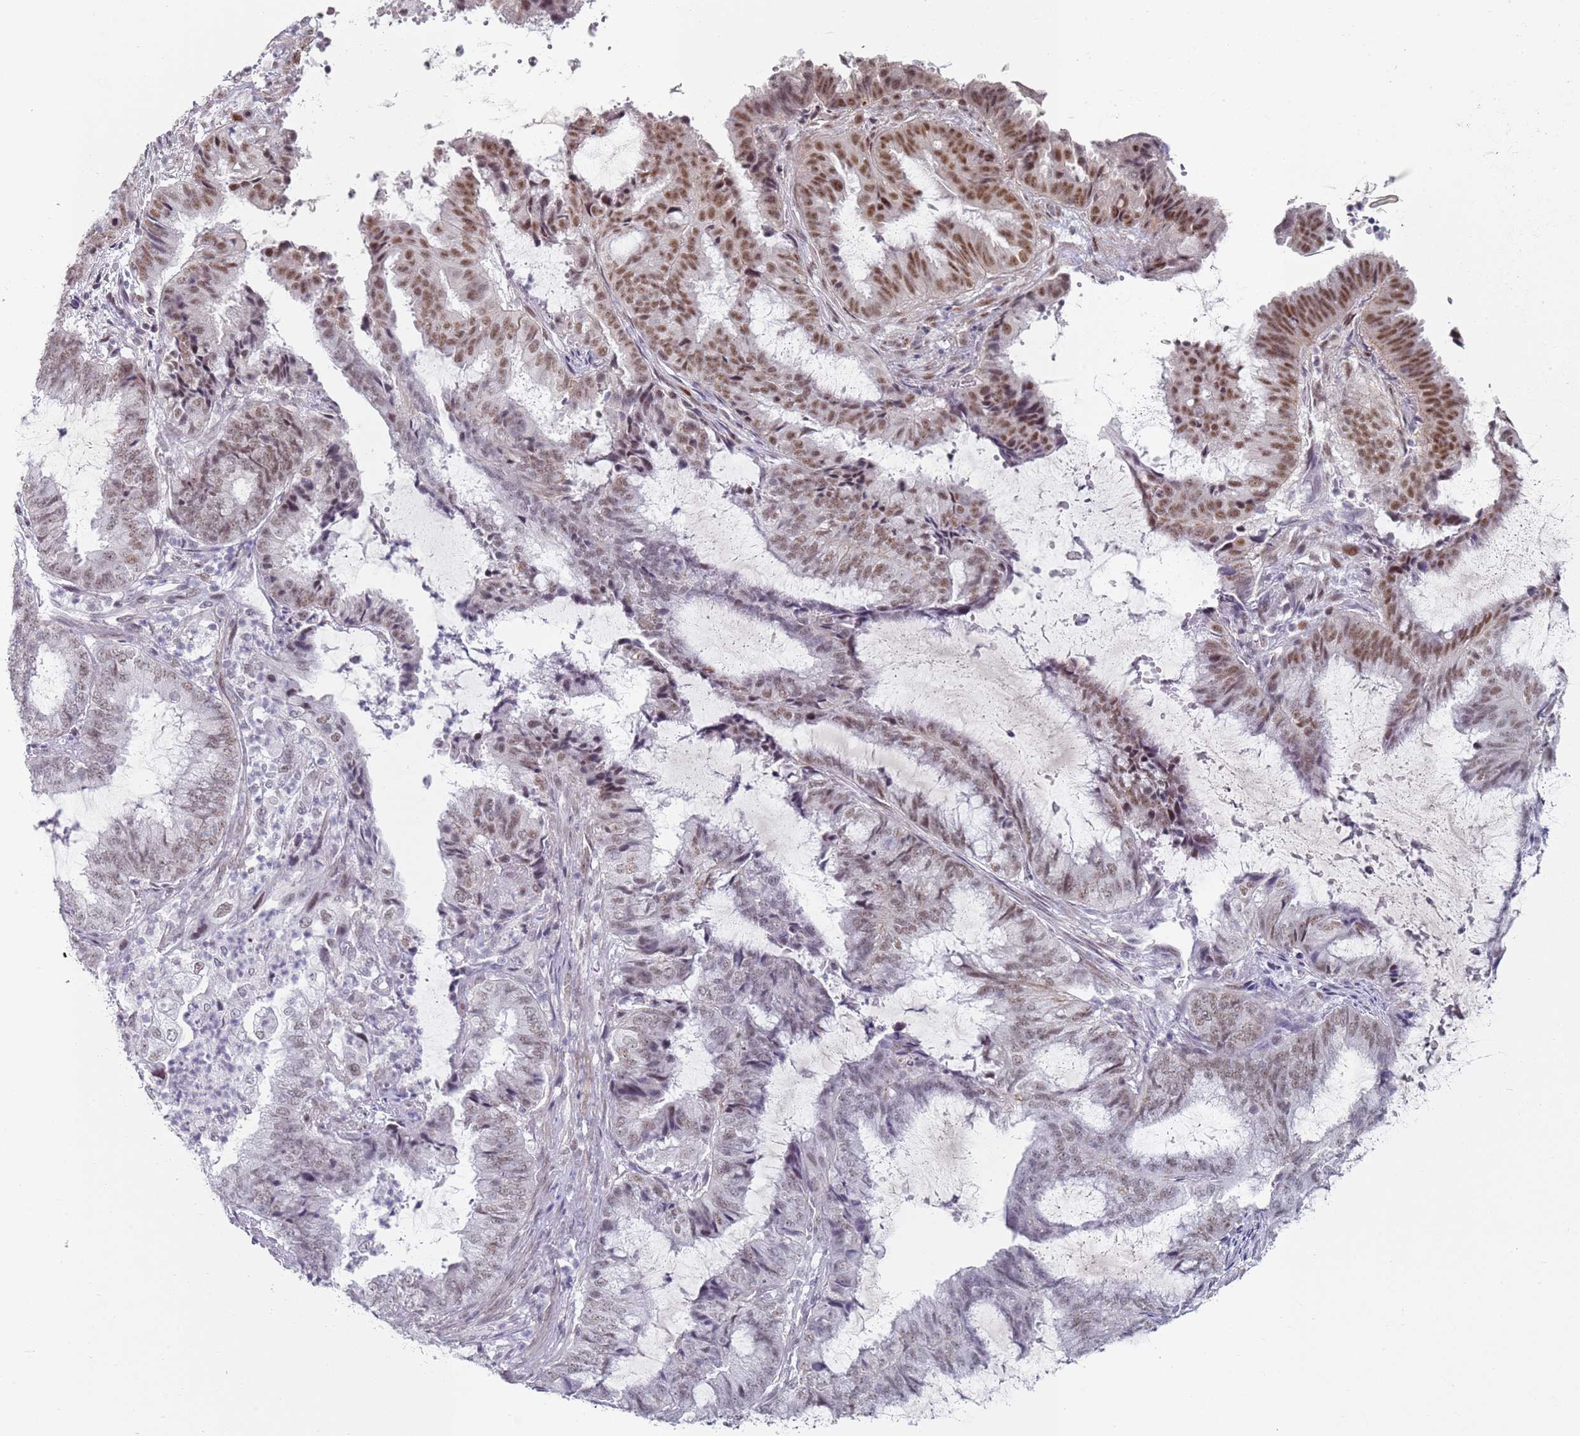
{"staining": {"intensity": "moderate", "quantity": "25%-75%", "location": "nuclear"}, "tissue": "endometrial cancer", "cell_type": "Tumor cells", "image_type": "cancer", "snomed": [{"axis": "morphology", "description": "Adenocarcinoma, NOS"}, {"axis": "topography", "description": "Endometrium"}], "caption": "A histopathology image showing moderate nuclear expression in about 25%-75% of tumor cells in endometrial cancer, as visualized by brown immunohistochemical staining.", "gene": "ATF6B", "patient": {"sex": "female", "age": 51}}